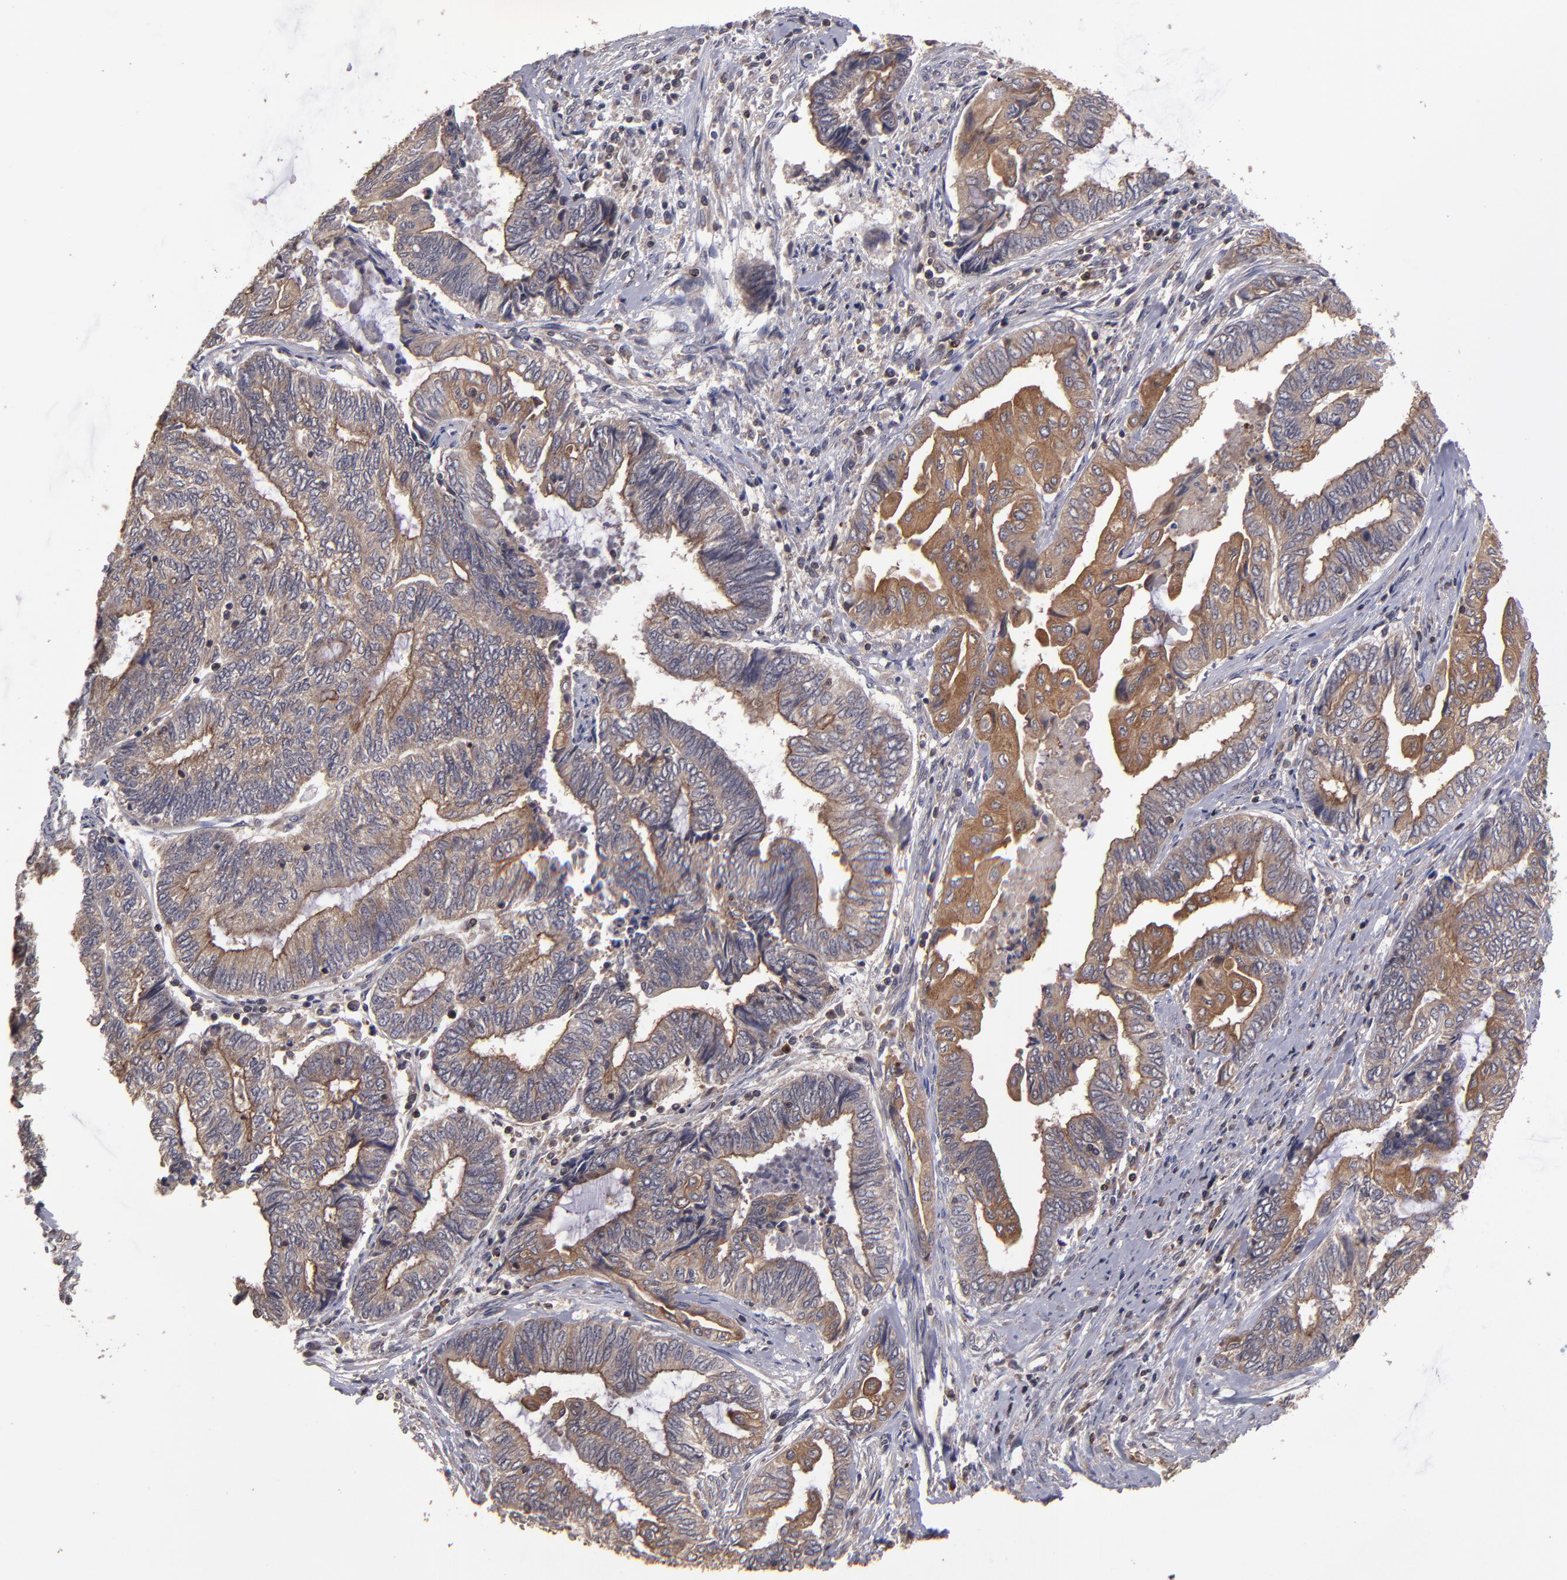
{"staining": {"intensity": "strong", "quantity": ">75%", "location": "cytoplasmic/membranous"}, "tissue": "endometrial cancer", "cell_type": "Tumor cells", "image_type": "cancer", "snomed": [{"axis": "morphology", "description": "Adenocarcinoma, NOS"}, {"axis": "topography", "description": "Uterus"}, {"axis": "topography", "description": "Endometrium"}], "caption": "Strong cytoplasmic/membranous protein staining is identified in approximately >75% of tumor cells in endometrial adenocarcinoma. (DAB IHC with brightfield microscopy, high magnification).", "gene": "NF2", "patient": {"sex": "female", "age": 70}}